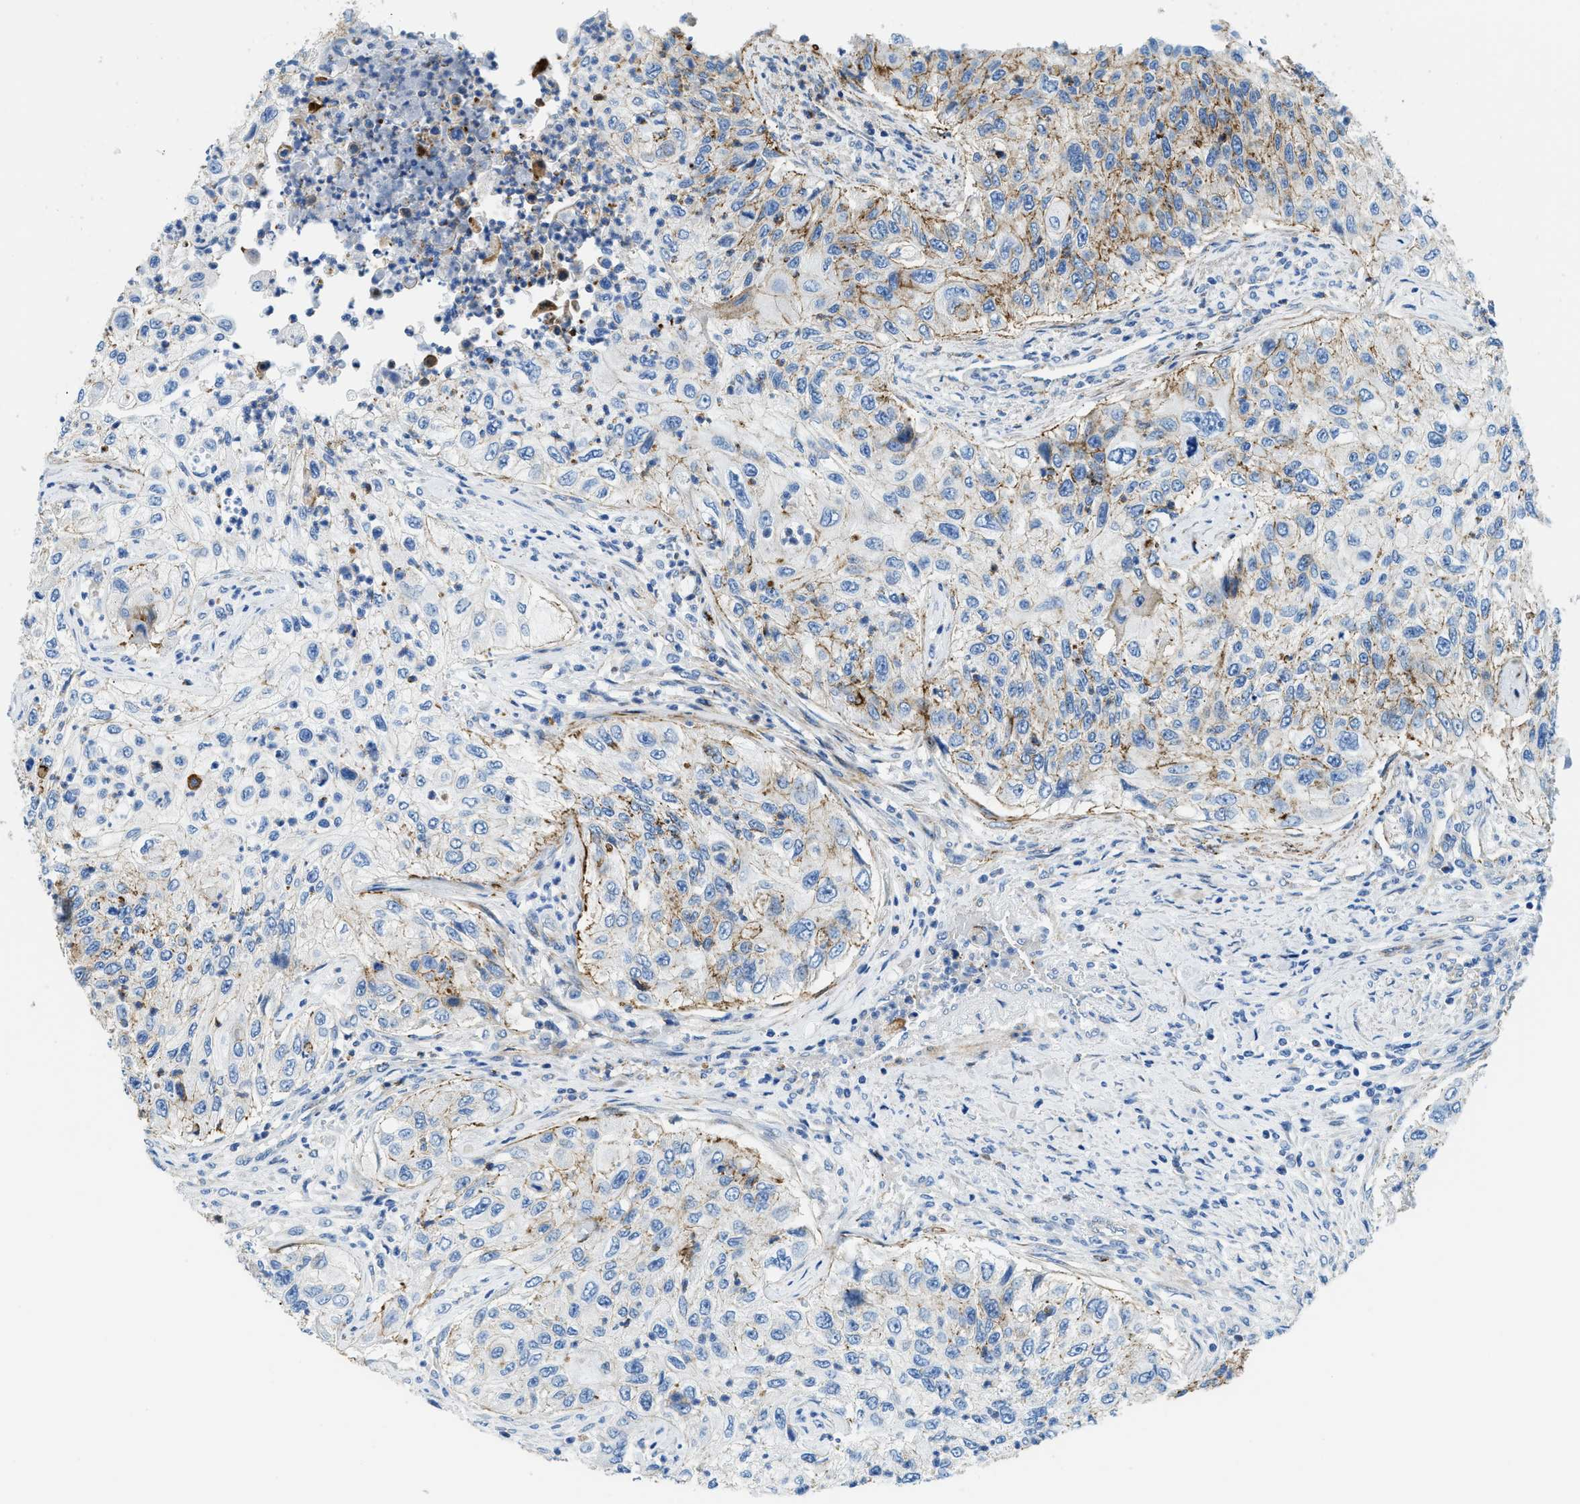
{"staining": {"intensity": "weak", "quantity": "<25%", "location": "cytoplasmic/membranous"}, "tissue": "urothelial cancer", "cell_type": "Tumor cells", "image_type": "cancer", "snomed": [{"axis": "morphology", "description": "Urothelial carcinoma, High grade"}, {"axis": "topography", "description": "Urinary bladder"}], "caption": "Immunohistochemical staining of human urothelial cancer displays no significant expression in tumor cells.", "gene": "CUTA", "patient": {"sex": "female", "age": 60}}